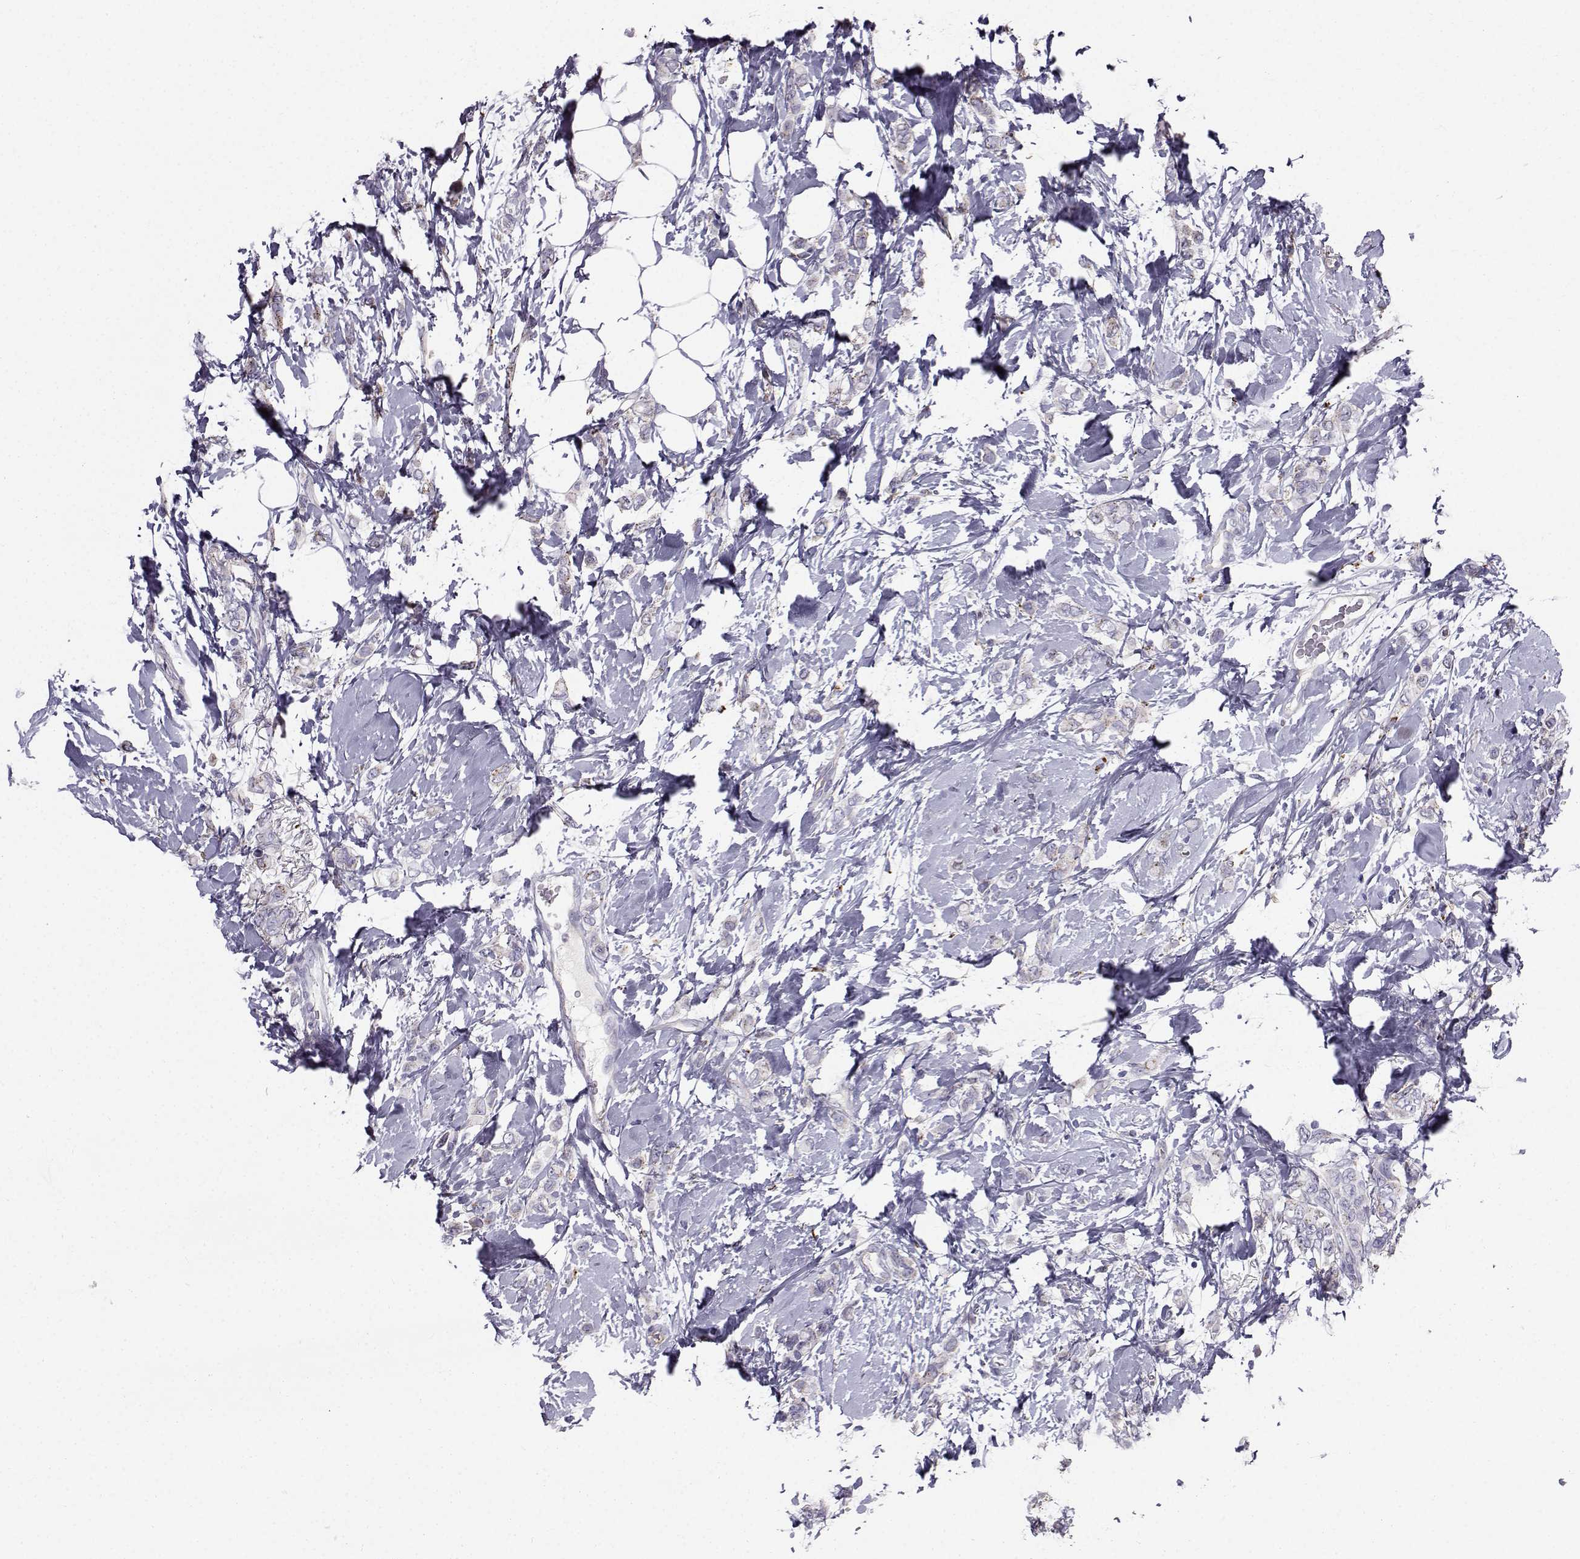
{"staining": {"intensity": "weak", "quantity": "<25%", "location": "cytoplasmic/membranous"}, "tissue": "breast cancer", "cell_type": "Tumor cells", "image_type": "cancer", "snomed": [{"axis": "morphology", "description": "Lobular carcinoma"}, {"axis": "topography", "description": "Breast"}], "caption": "This is an IHC photomicrograph of lobular carcinoma (breast). There is no staining in tumor cells.", "gene": "CALCR", "patient": {"sex": "female", "age": 66}}